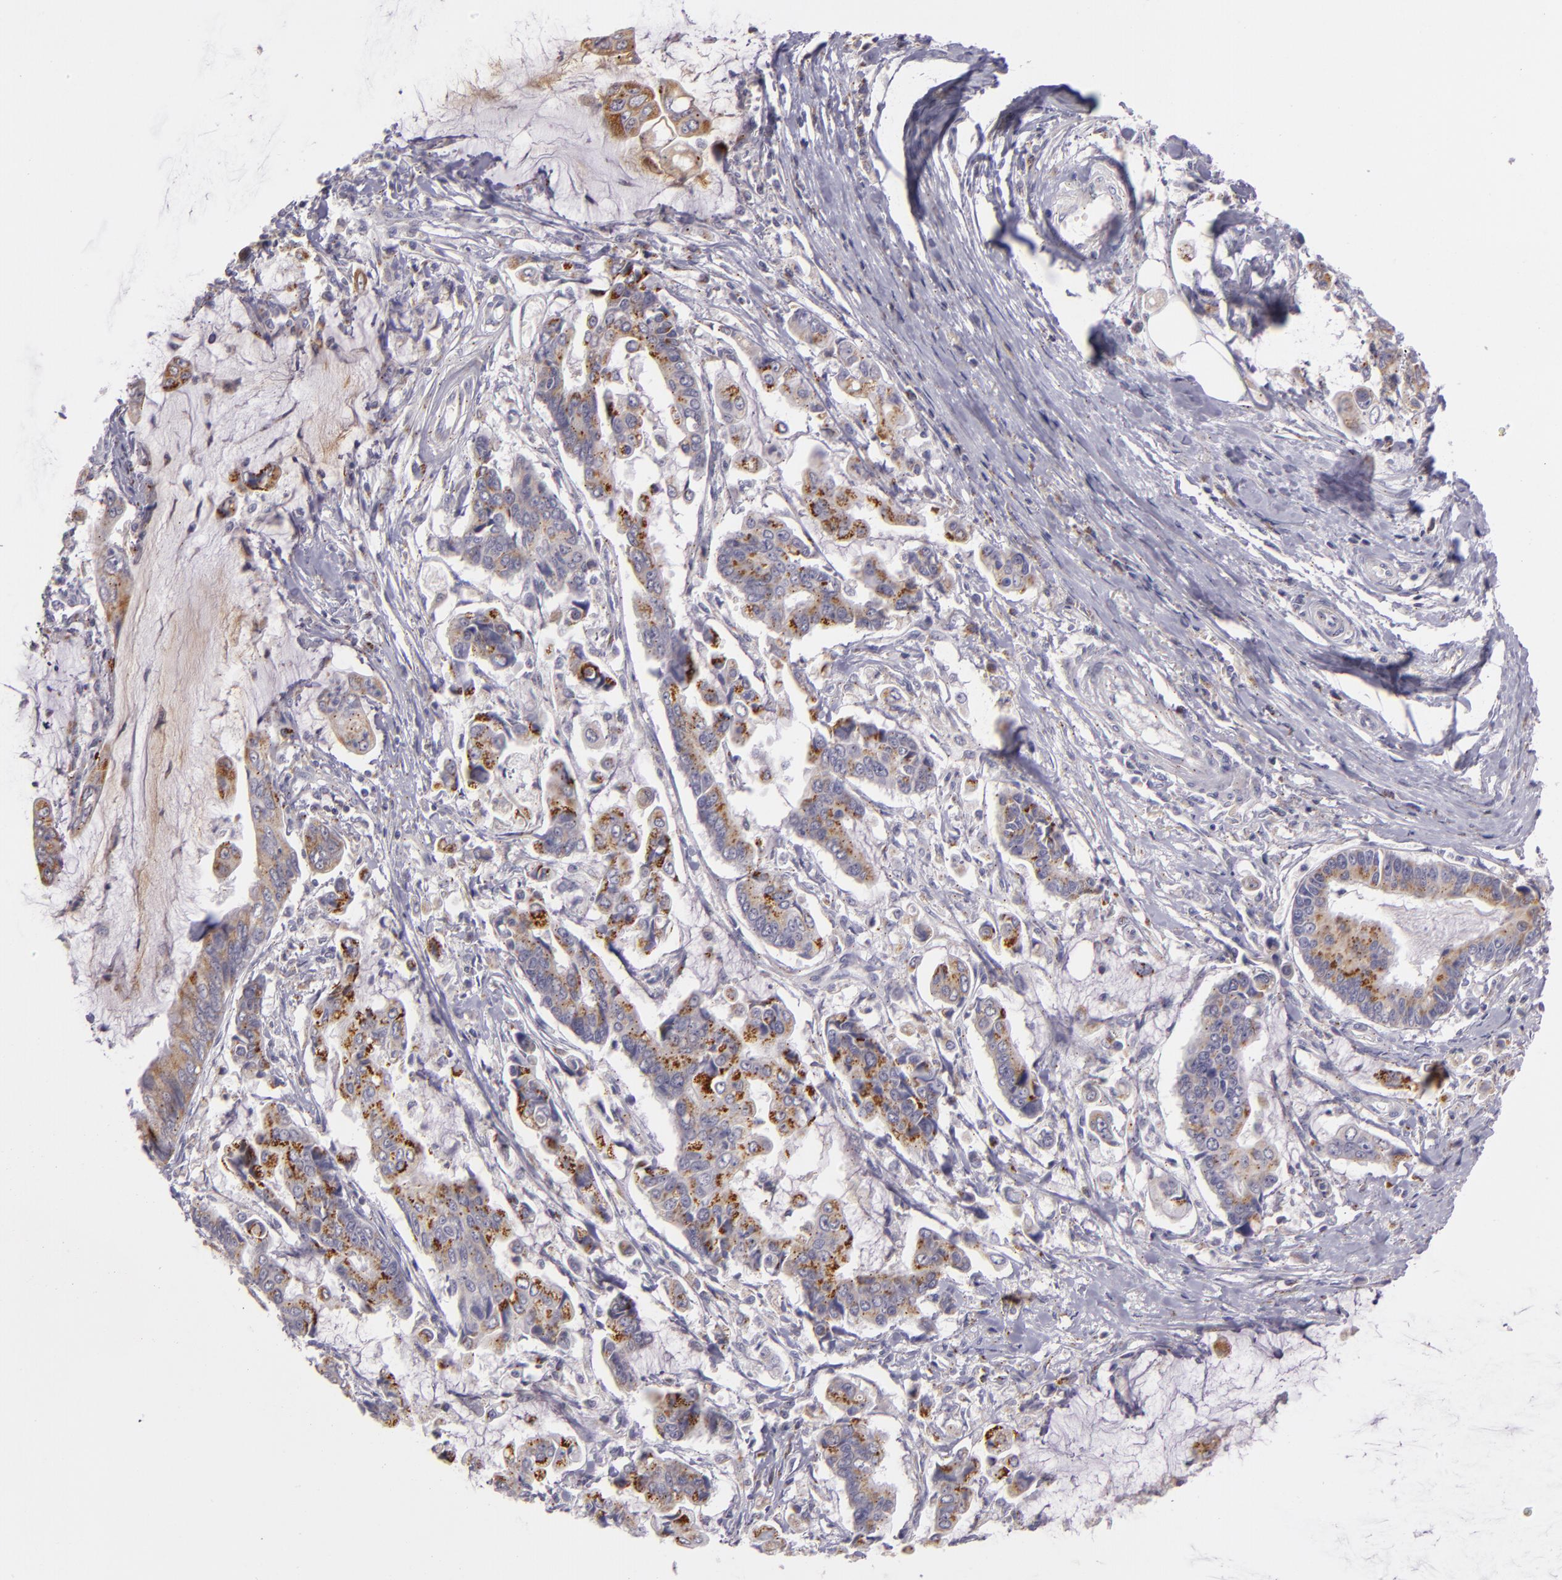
{"staining": {"intensity": "strong", "quantity": "25%-75%", "location": "cytoplasmic/membranous"}, "tissue": "stomach cancer", "cell_type": "Tumor cells", "image_type": "cancer", "snomed": [{"axis": "morphology", "description": "Adenocarcinoma, NOS"}, {"axis": "topography", "description": "Stomach, upper"}], "caption": "About 25%-75% of tumor cells in adenocarcinoma (stomach) display strong cytoplasmic/membranous protein staining as visualized by brown immunohistochemical staining.", "gene": "CILK1", "patient": {"sex": "male", "age": 80}}